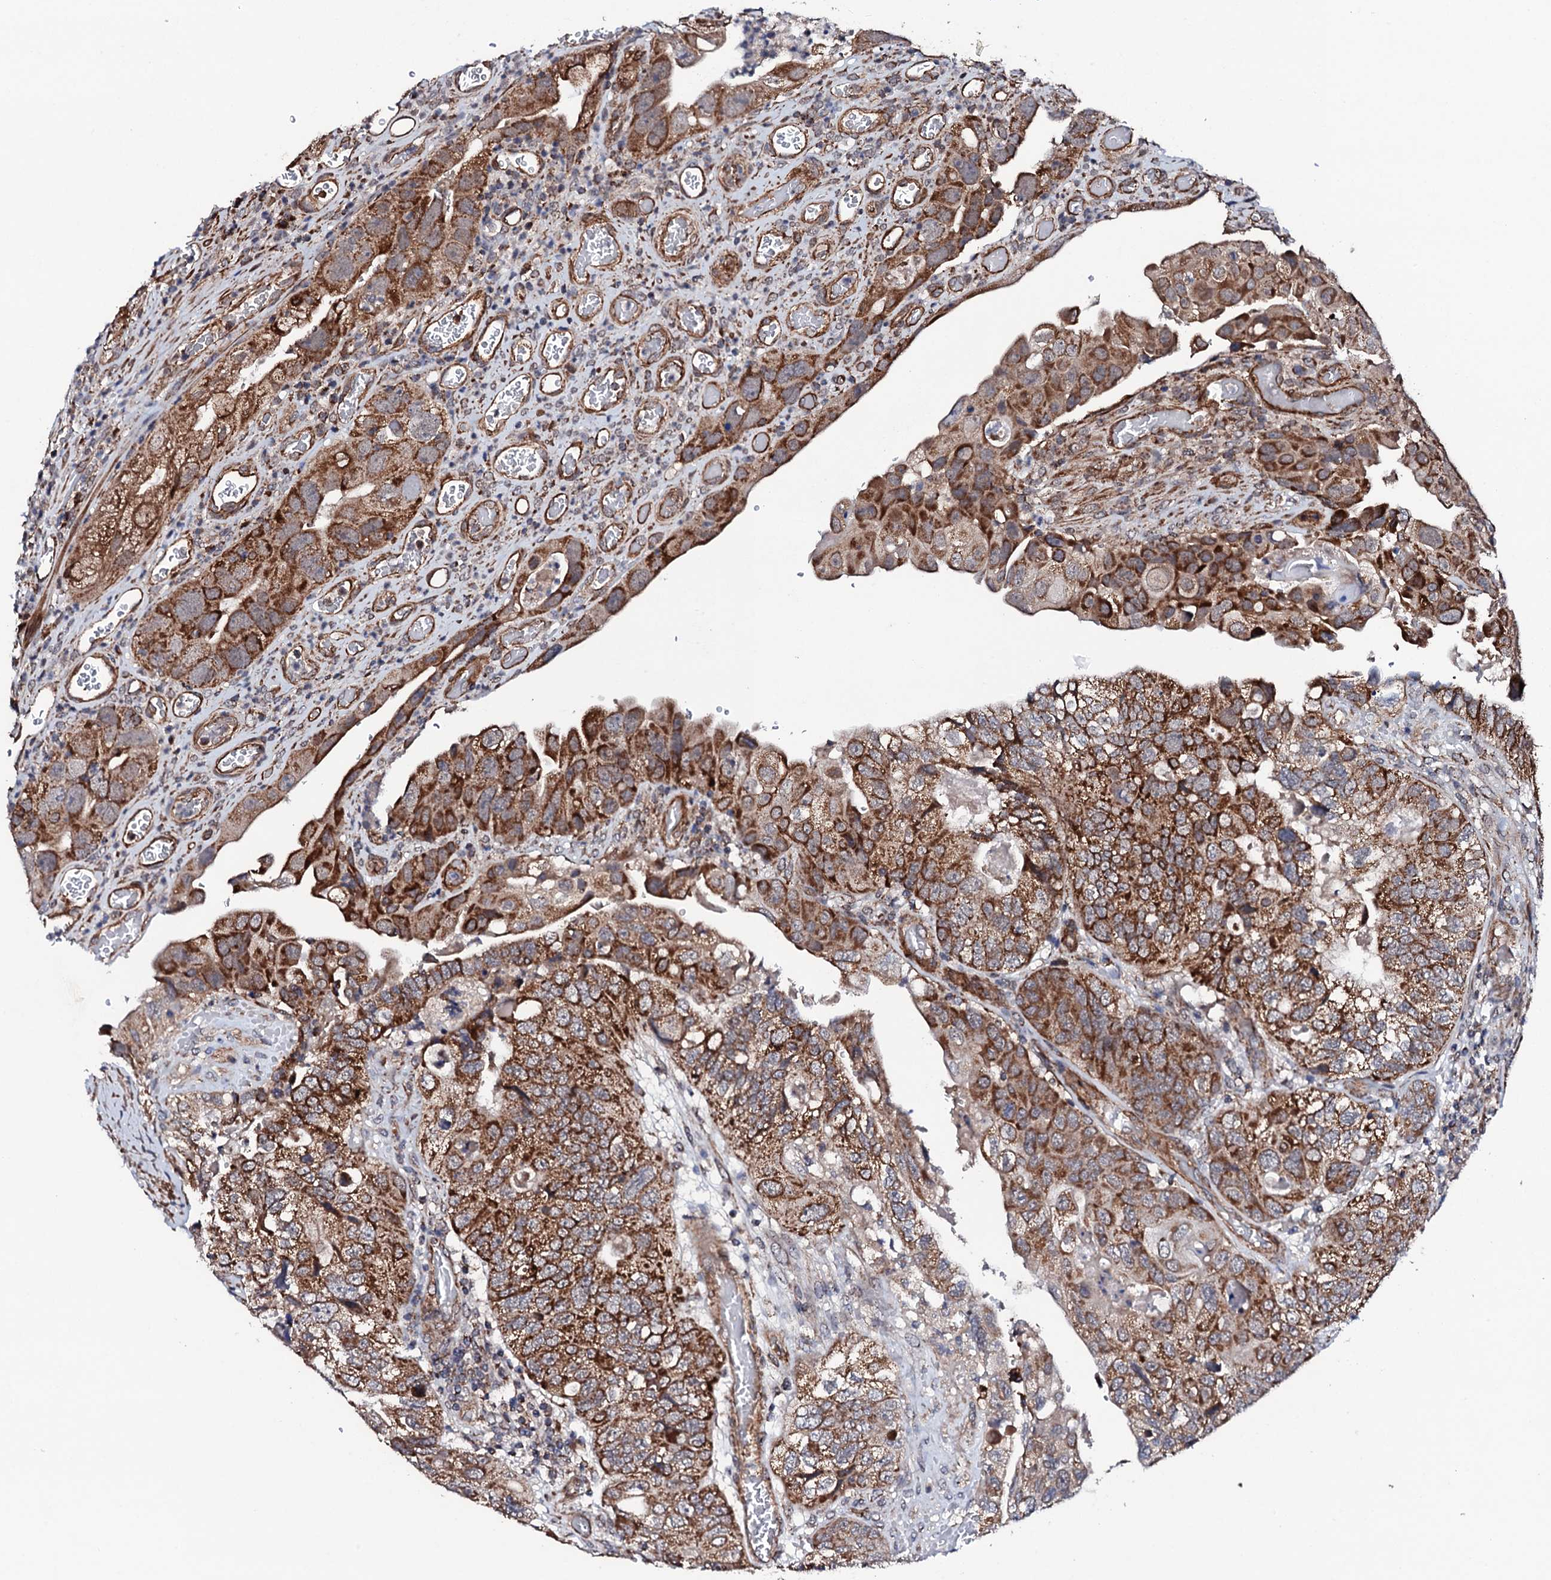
{"staining": {"intensity": "strong", "quantity": ">75%", "location": "cytoplasmic/membranous"}, "tissue": "colorectal cancer", "cell_type": "Tumor cells", "image_type": "cancer", "snomed": [{"axis": "morphology", "description": "Adenocarcinoma, NOS"}, {"axis": "topography", "description": "Rectum"}], "caption": "High-power microscopy captured an immunohistochemistry (IHC) photomicrograph of colorectal cancer (adenocarcinoma), revealing strong cytoplasmic/membranous positivity in about >75% of tumor cells.", "gene": "MTIF3", "patient": {"sex": "male", "age": 63}}